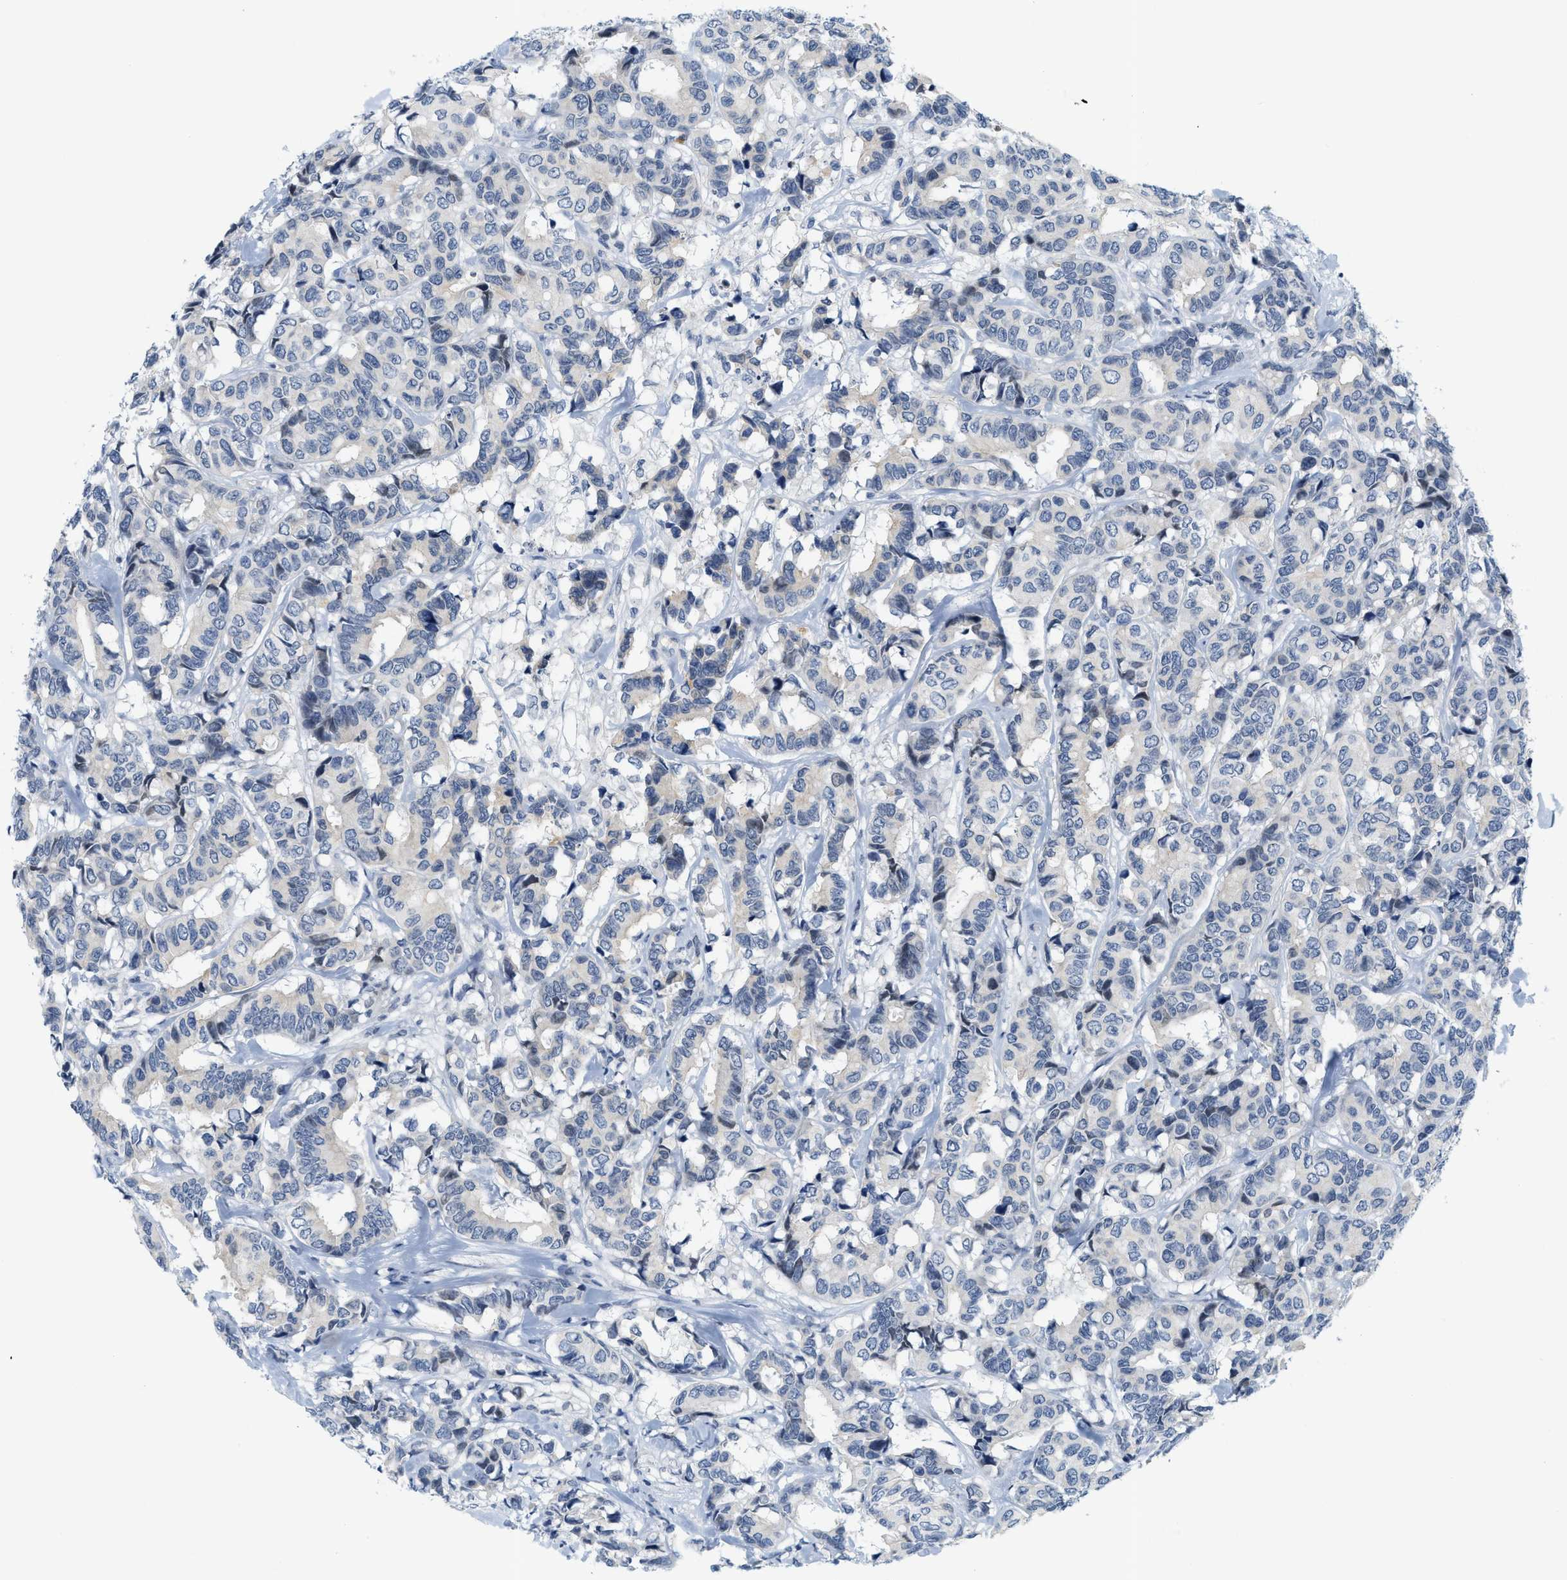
{"staining": {"intensity": "weak", "quantity": "<25%", "location": "cytoplasmic/membranous"}, "tissue": "breast cancer", "cell_type": "Tumor cells", "image_type": "cancer", "snomed": [{"axis": "morphology", "description": "Duct carcinoma"}, {"axis": "topography", "description": "Breast"}], "caption": "Protein analysis of breast invasive ductal carcinoma exhibits no significant expression in tumor cells. (Stains: DAB (3,3'-diaminobenzidine) immunohistochemistry (IHC) with hematoxylin counter stain, Microscopy: brightfield microscopy at high magnification).", "gene": "KMT2A", "patient": {"sex": "female", "age": 87}}